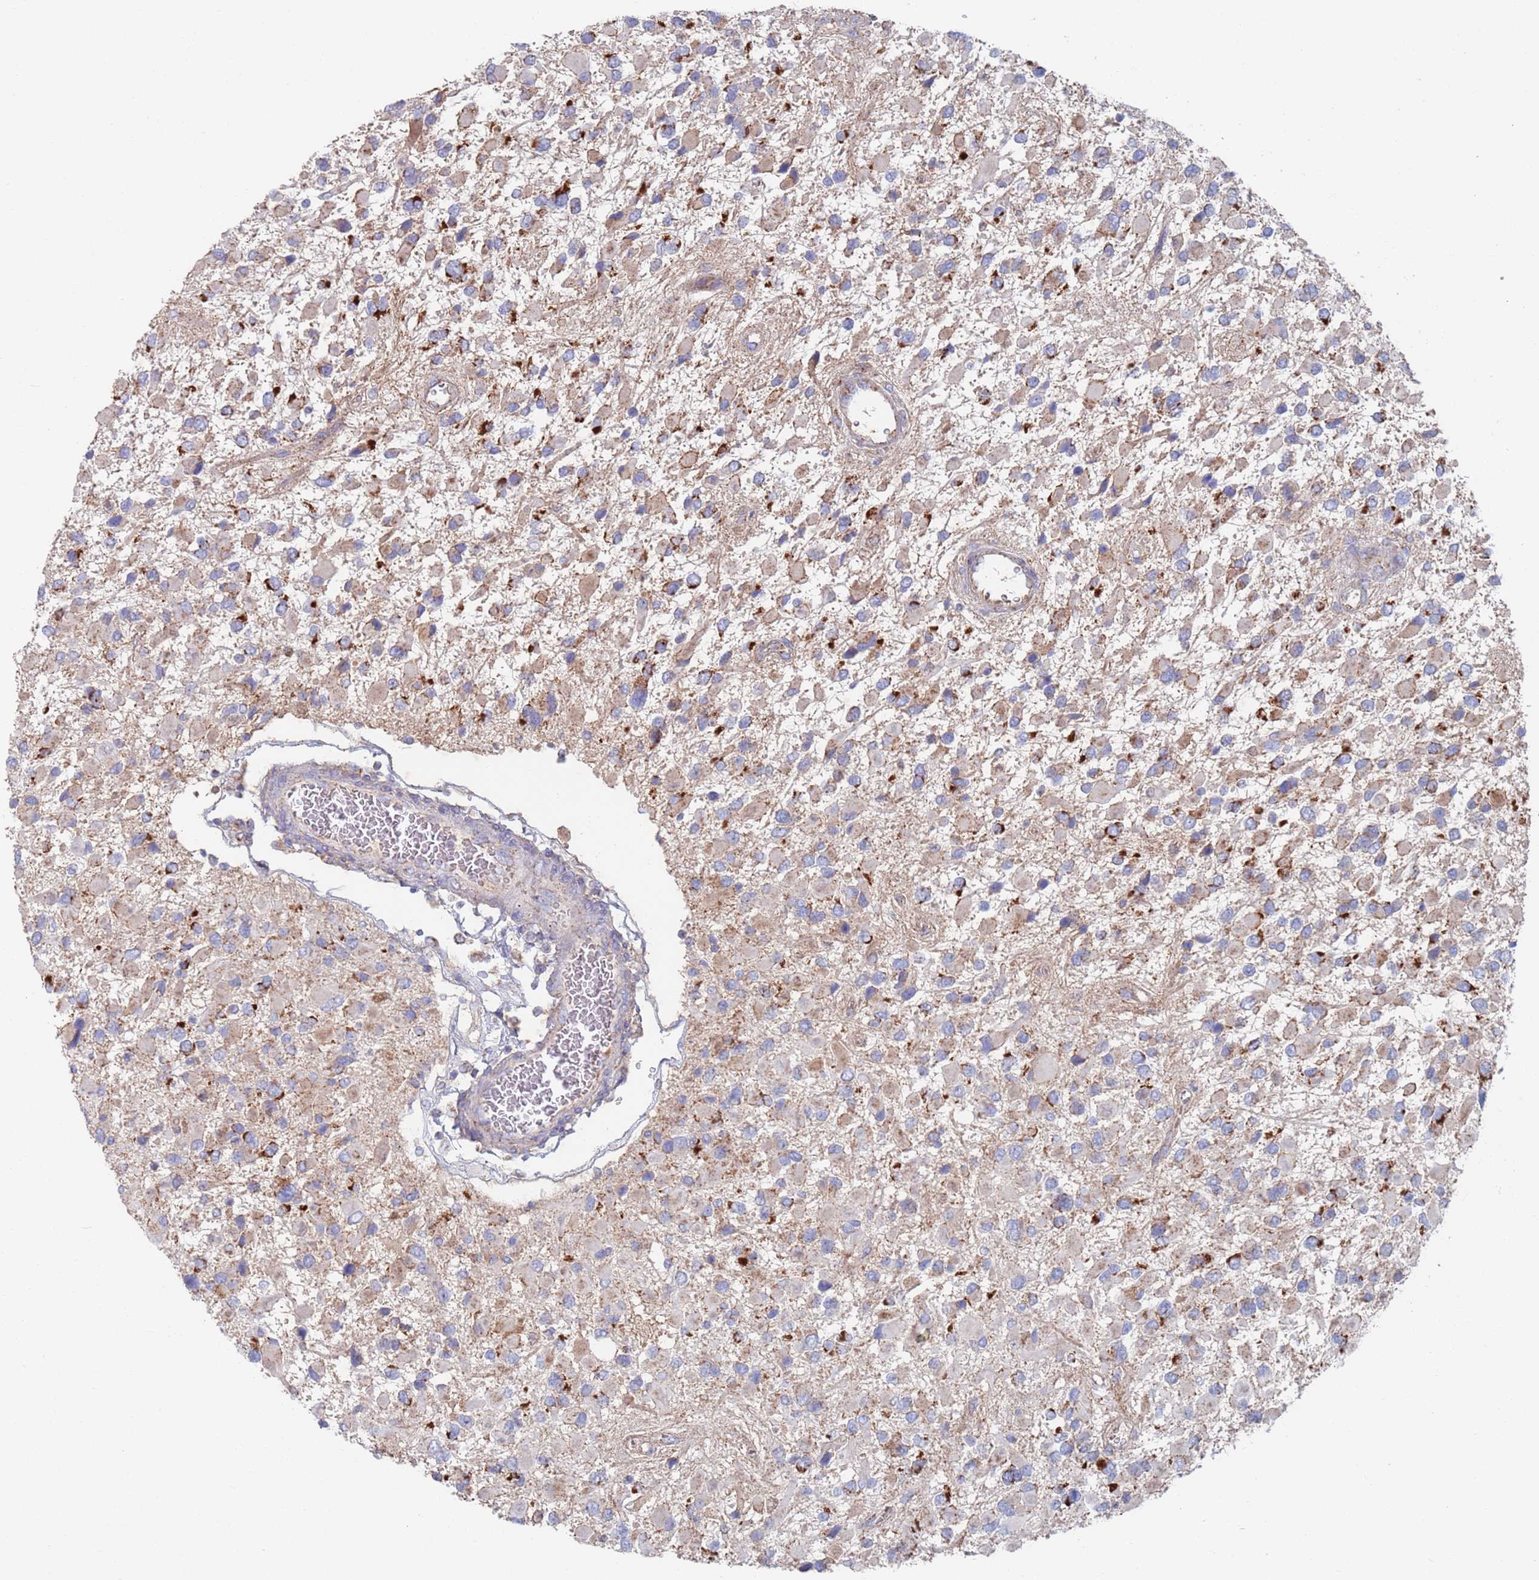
{"staining": {"intensity": "strong", "quantity": "<25%", "location": "cytoplasmic/membranous"}, "tissue": "glioma", "cell_type": "Tumor cells", "image_type": "cancer", "snomed": [{"axis": "morphology", "description": "Glioma, malignant, High grade"}, {"axis": "topography", "description": "Brain"}], "caption": "Malignant glioma (high-grade) tissue shows strong cytoplasmic/membranous expression in about <25% of tumor cells Using DAB (3,3'-diaminobenzidine) (brown) and hematoxylin (blue) stains, captured at high magnification using brightfield microscopy.", "gene": "MRPL22", "patient": {"sex": "male", "age": 53}}